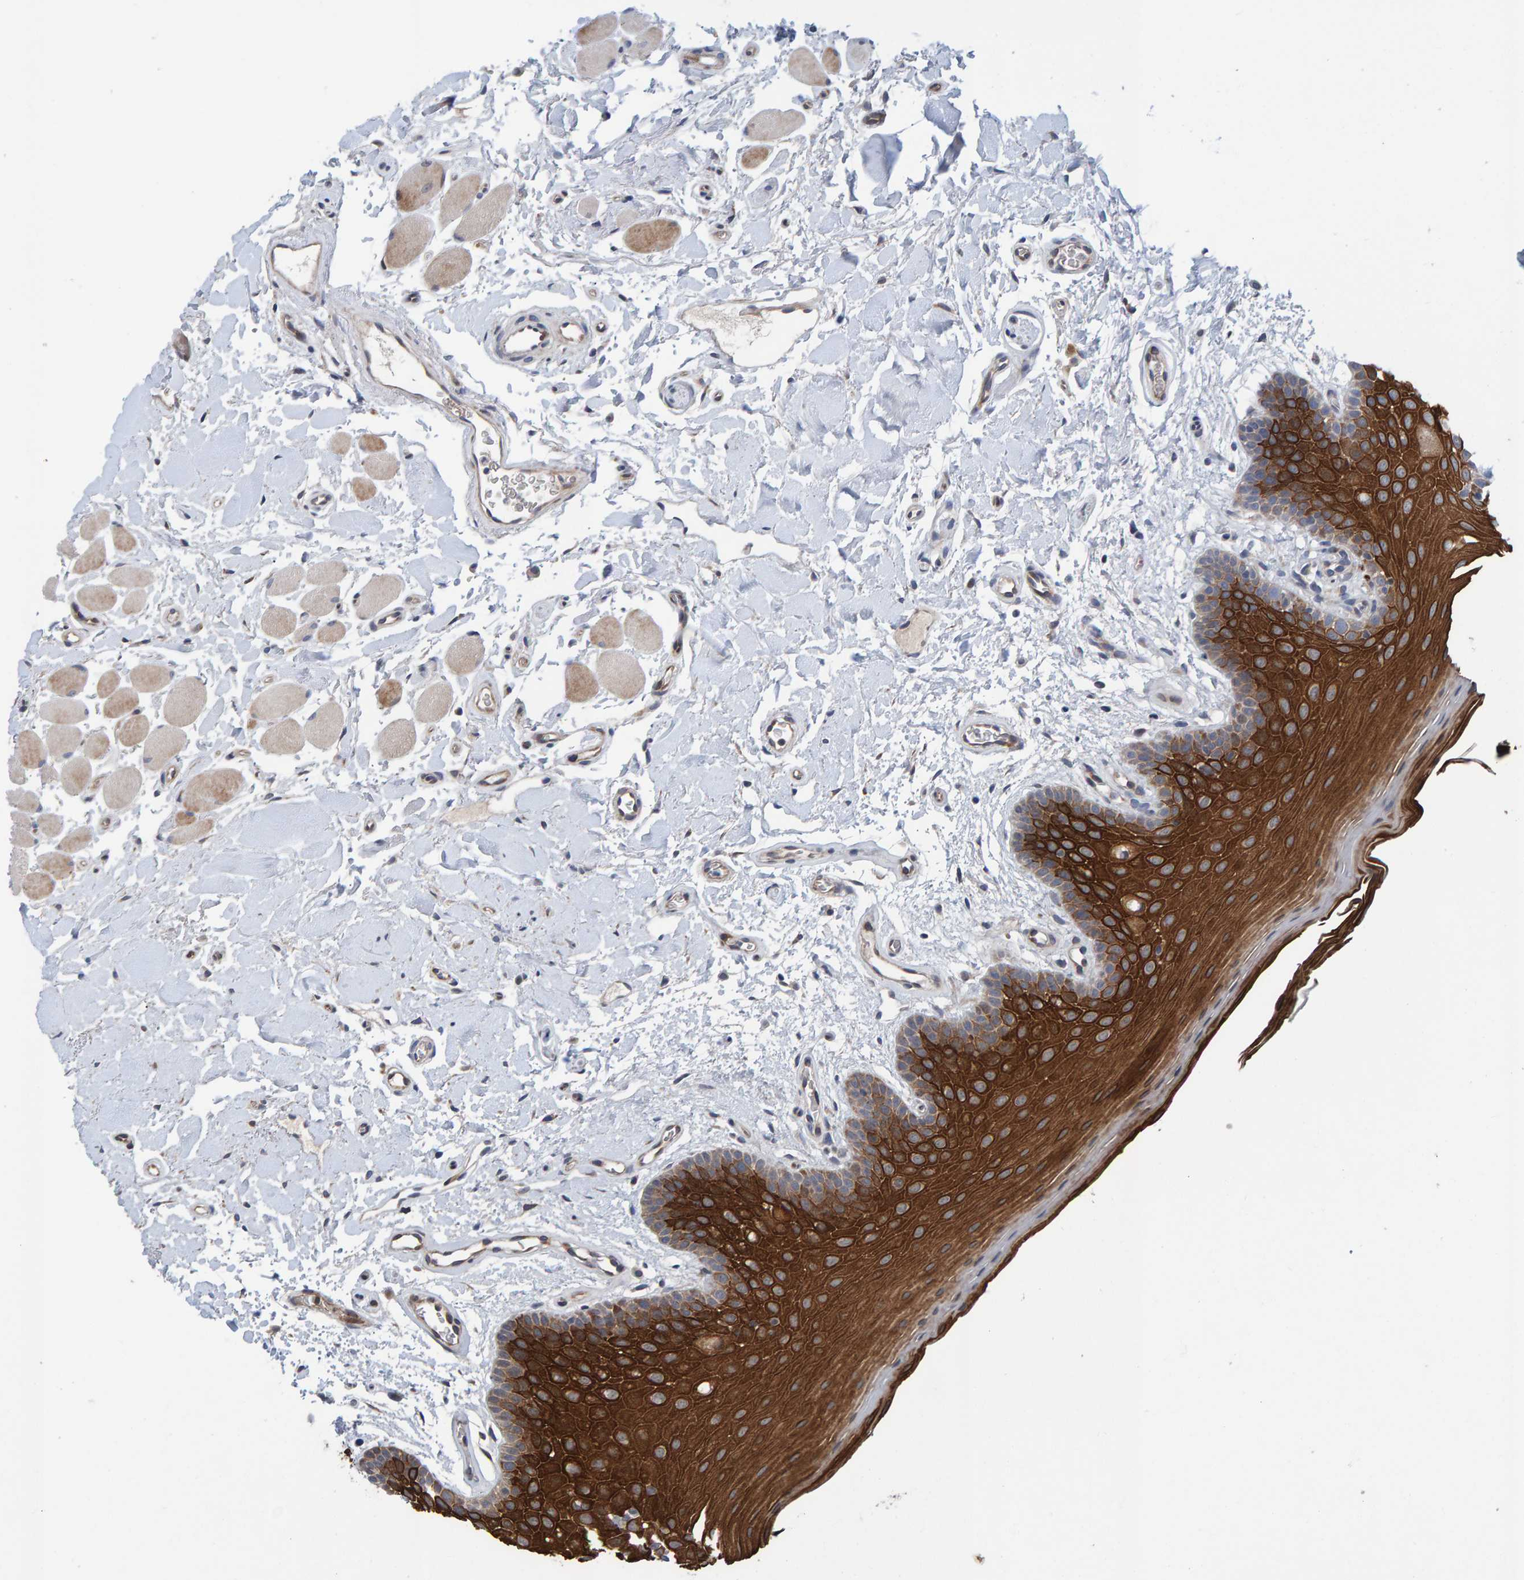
{"staining": {"intensity": "strong", "quantity": ">75%", "location": "cytoplasmic/membranous"}, "tissue": "oral mucosa", "cell_type": "Squamous epithelial cells", "image_type": "normal", "snomed": [{"axis": "morphology", "description": "Normal tissue, NOS"}, {"axis": "topography", "description": "Oral tissue"}], "caption": "Immunohistochemical staining of normal human oral mucosa shows strong cytoplasmic/membranous protein expression in about >75% of squamous epithelial cells. (DAB (3,3'-diaminobenzidine) IHC with brightfield microscopy, high magnification).", "gene": "MFSD6L", "patient": {"sex": "male", "age": 62}}